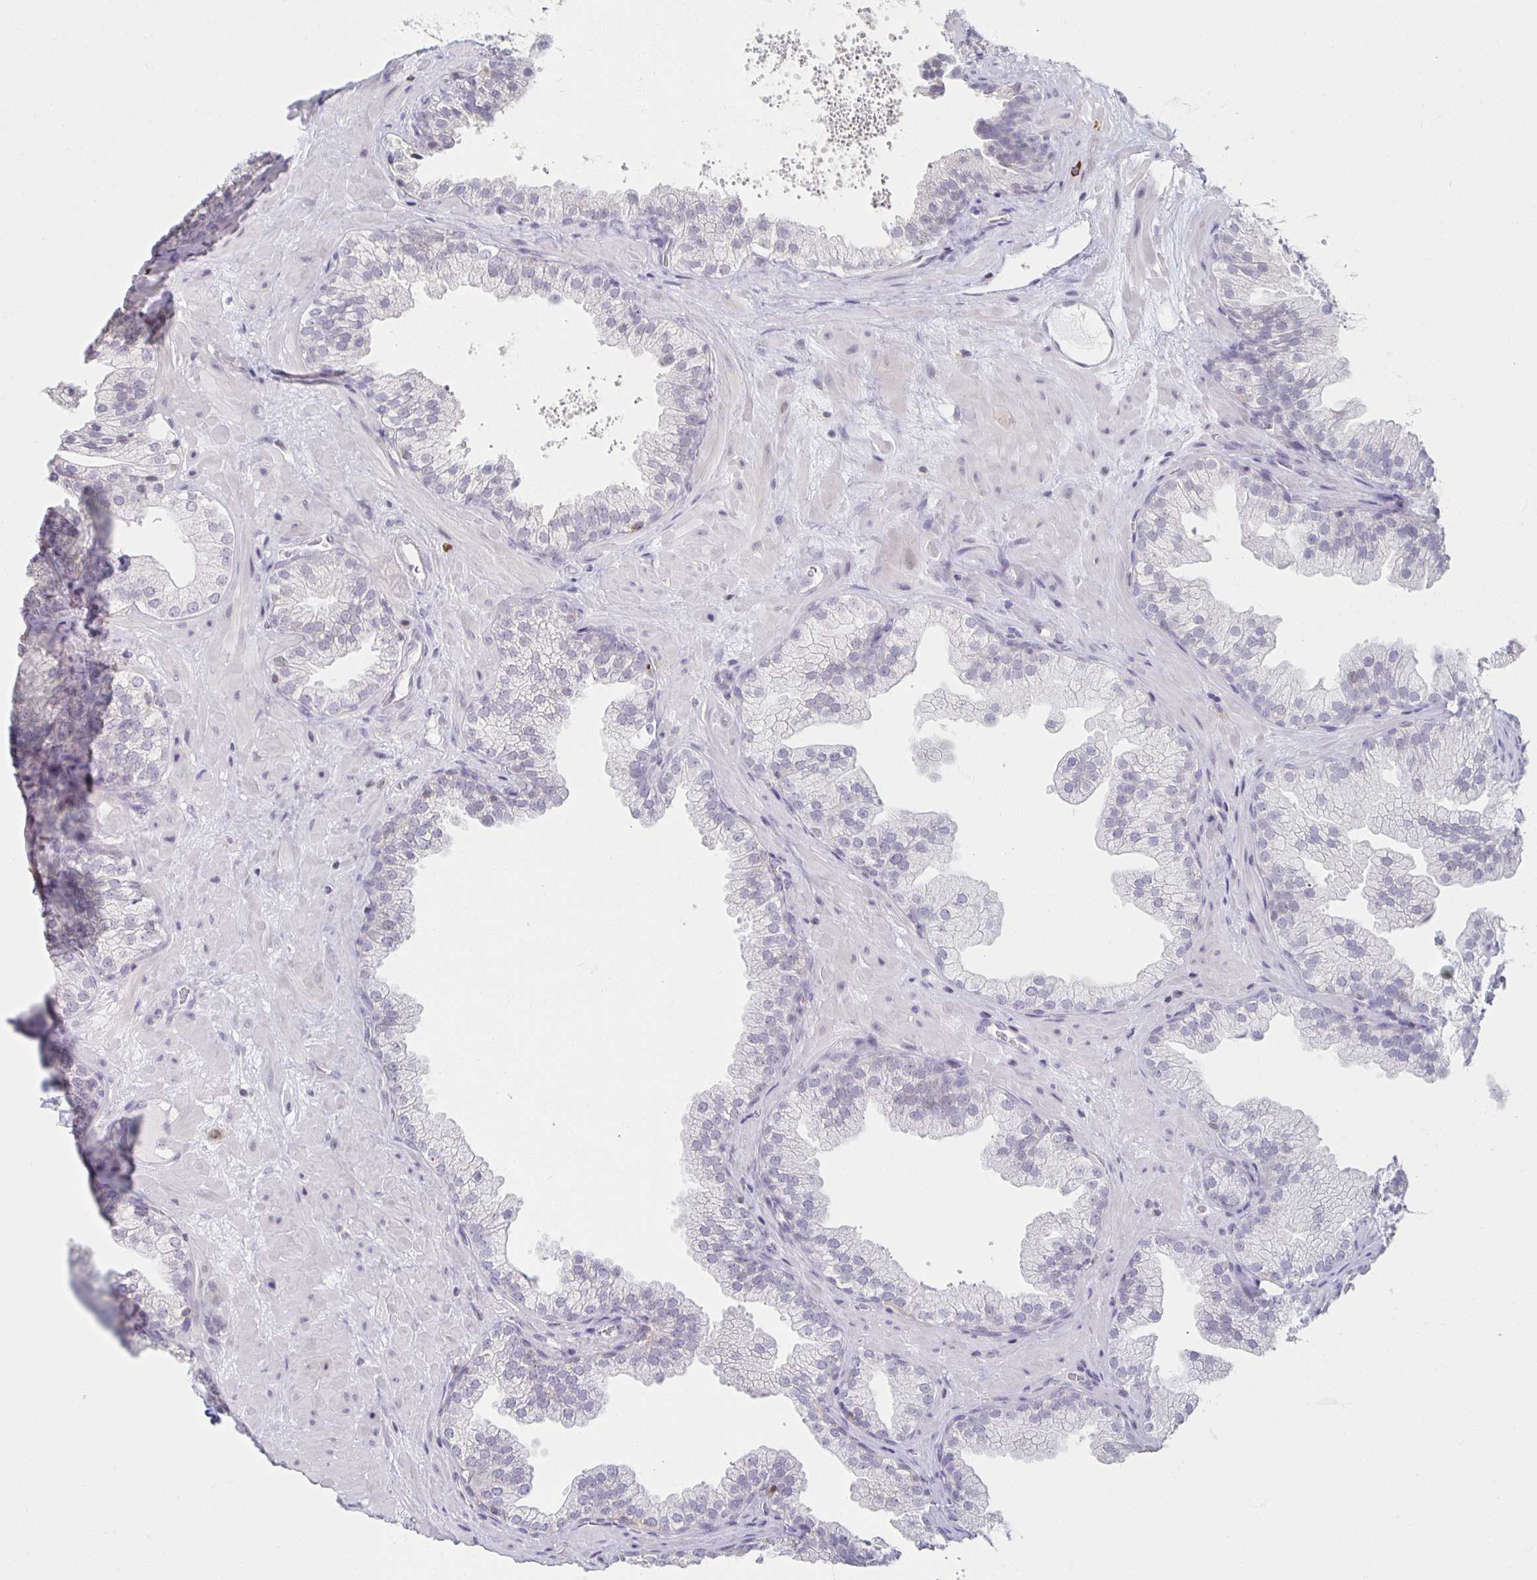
{"staining": {"intensity": "negative", "quantity": "none", "location": "none"}, "tissue": "prostate", "cell_type": "Glandular cells", "image_type": "normal", "snomed": [{"axis": "morphology", "description": "Normal tissue, NOS"}, {"axis": "topography", "description": "Prostate"}], "caption": "The immunohistochemistry (IHC) image has no significant positivity in glandular cells of prostate.", "gene": "ZNF692", "patient": {"sex": "male", "age": 37}}